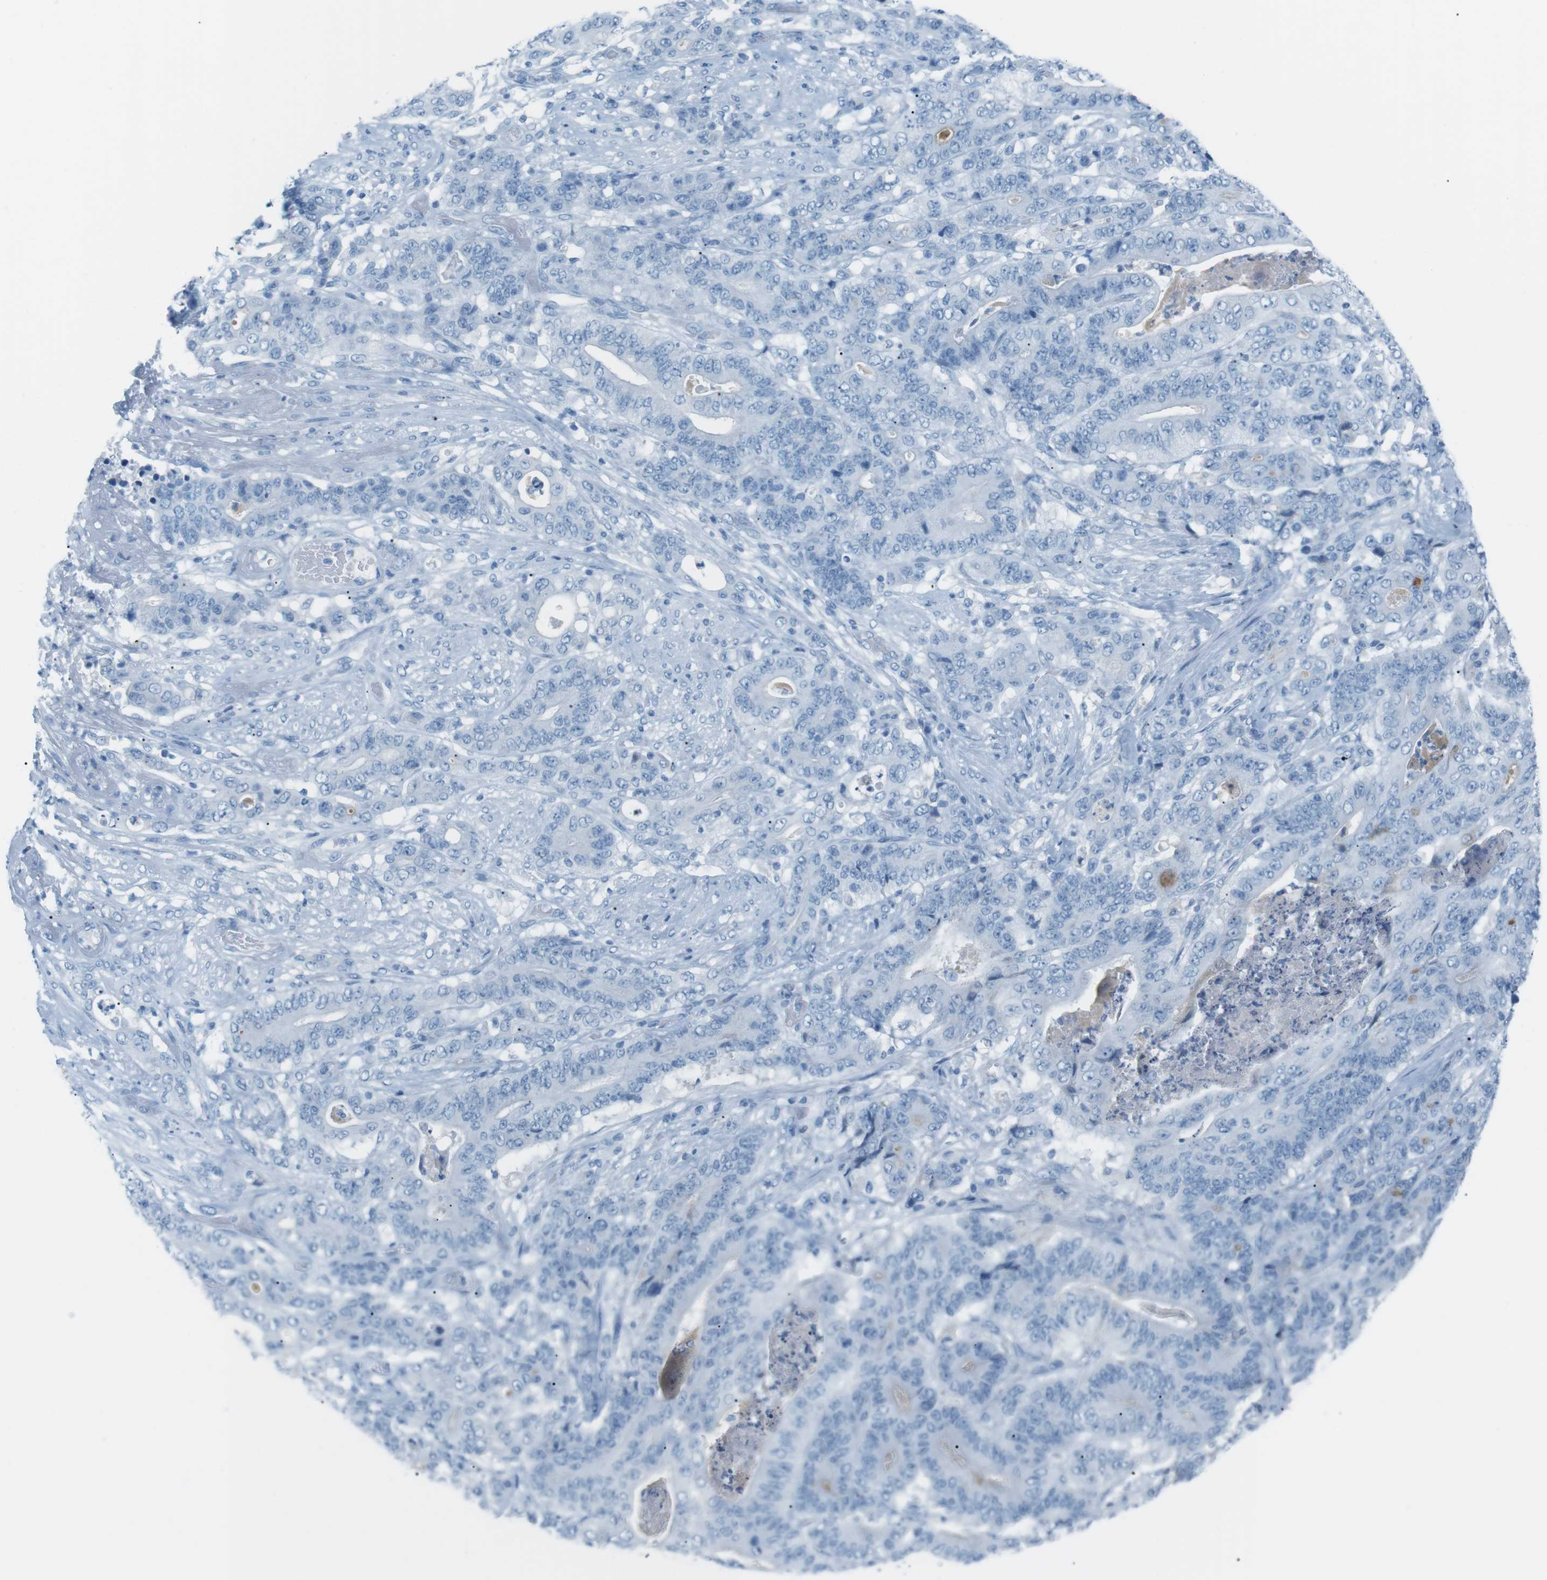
{"staining": {"intensity": "negative", "quantity": "none", "location": "none"}, "tissue": "stomach cancer", "cell_type": "Tumor cells", "image_type": "cancer", "snomed": [{"axis": "morphology", "description": "Adenocarcinoma, NOS"}, {"axis": "topography", "description": "Stomach"}], "caption": "Immunohistochemistry photomicrograph of neoplastic tissue: stomach cancer stained with DAB displays no significant protein expression in tumor cells.", "gene": "AZGP1", "patient": {"sex": "female", "age": 73}}